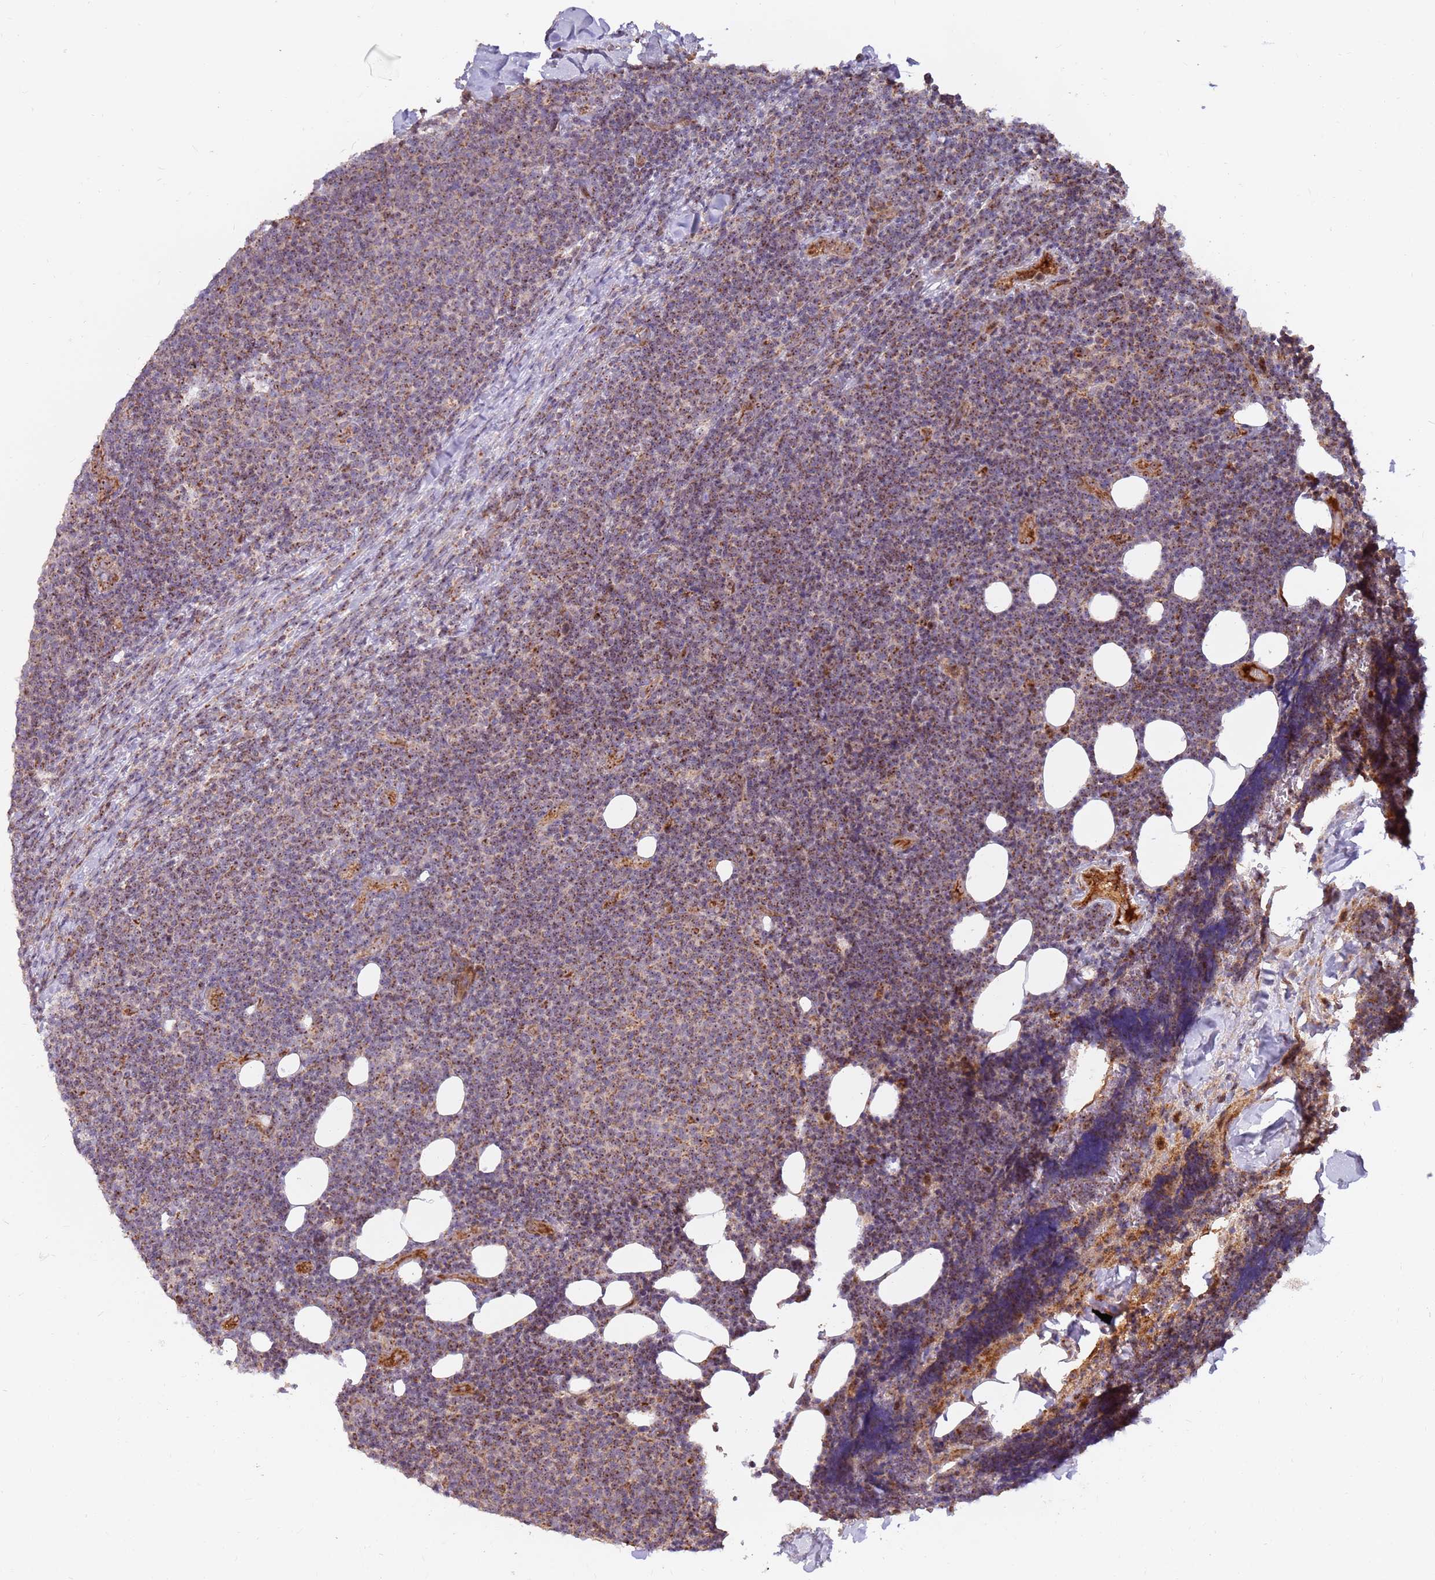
{"staining": {"intensity": "weak", "quantity": "25%-75%", "location": "cytoplasmic/membranous"}, "tissue": "lymphoma", "cell_type": "Tumor cells", "image_type": "cancer", "snomed": [{"axis": "morphology", "description": "Malignant lymphoma, non-Hodgkin's type, Low grade"}, {"axis": "topography", "description": "Lymph node"}], "caption": "Malignant lymphoma, non-Hodgkin's type (low-grade) tissue demonstrates weak cytoplasmic/membranous positivity in approximately 25%-75% of tumor cells", "gene": "KIF25", "patient": {"sex": "male", "age": 66}}